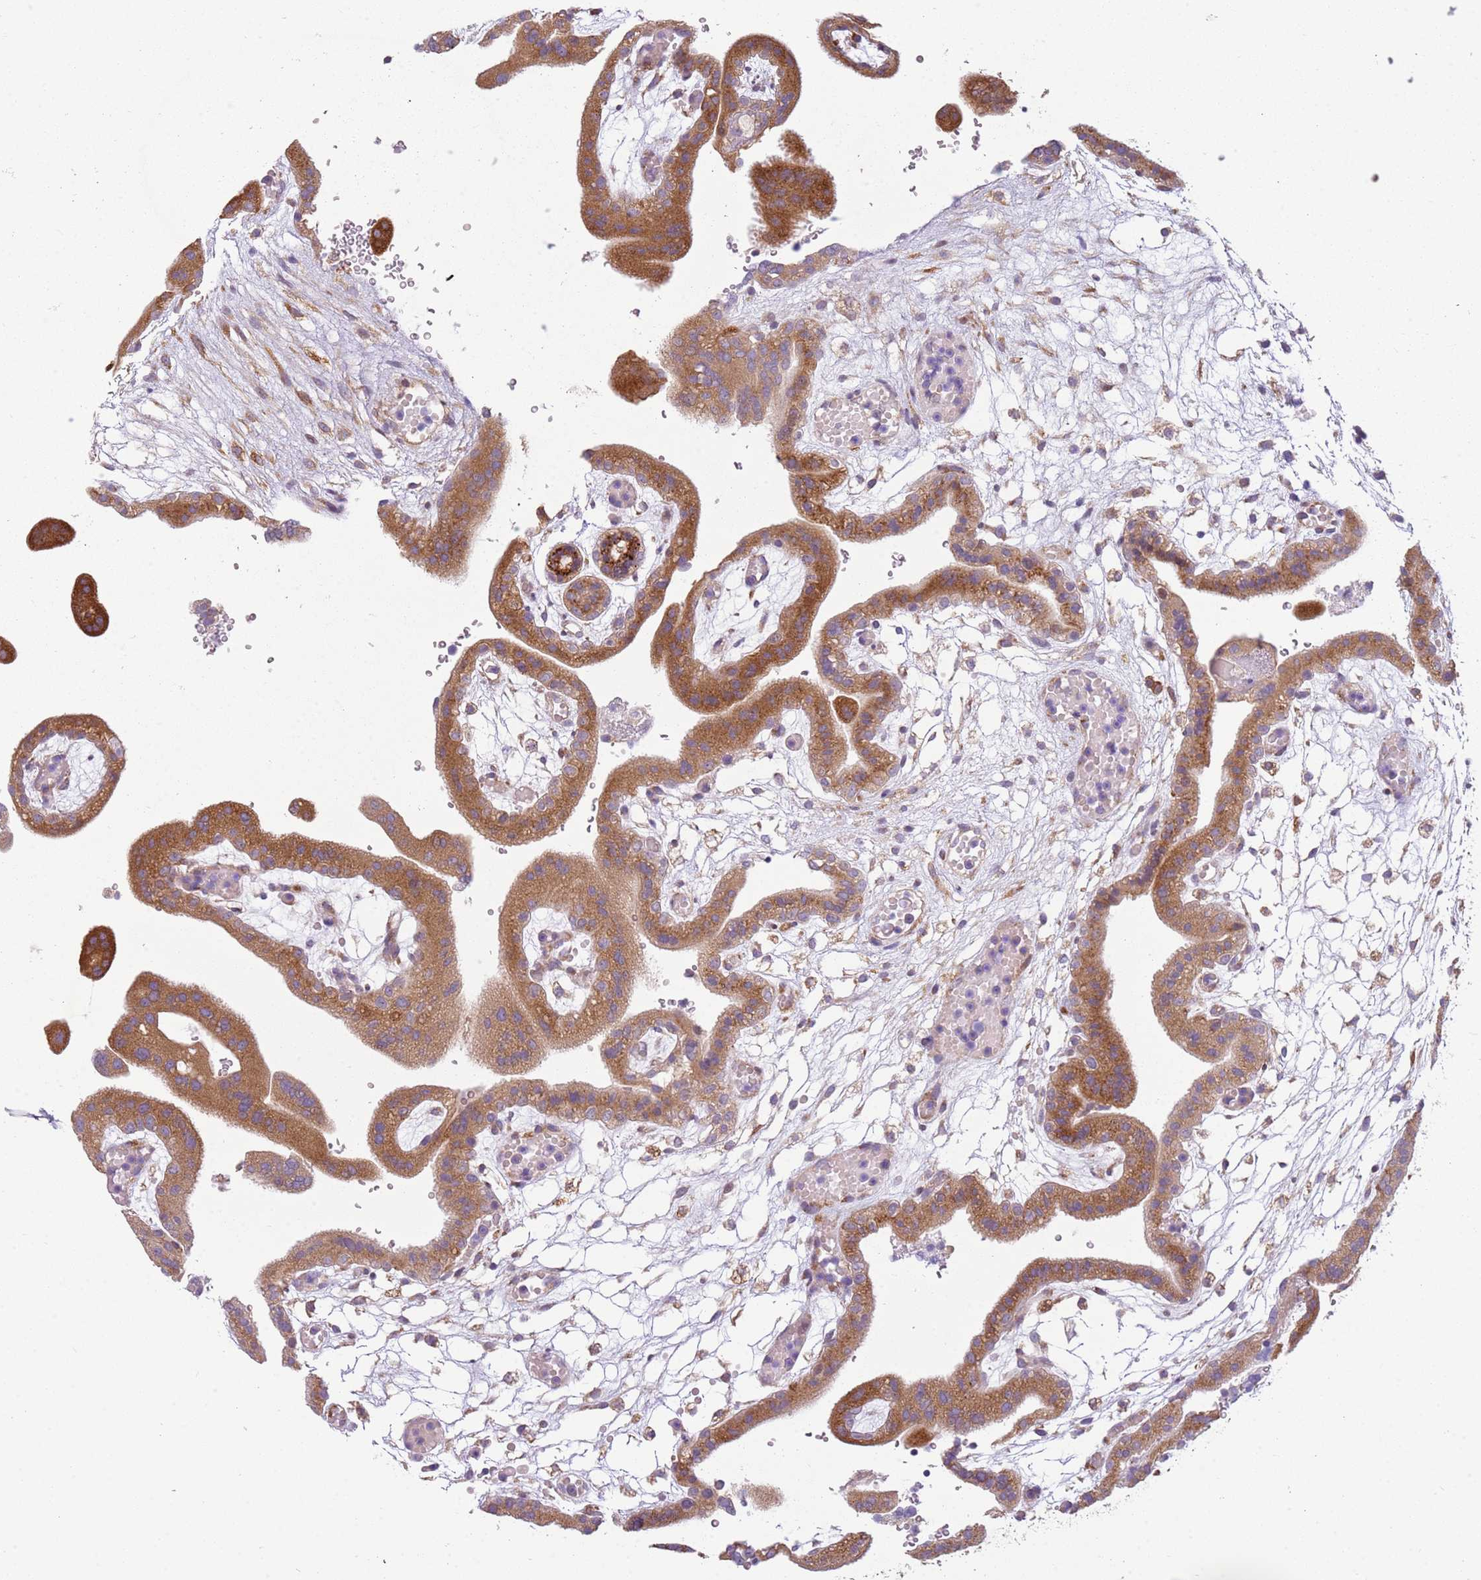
{"staining": {"intensity": "moderate", "quantity": ">75%", "location": "cytoplasmic/membranous"}, "tissue": "placenta", "cell_type": "Trophoblastic cells", "image_type": "normal", "snomed": [{"axis": "morphology", "description": "Normal tissue, NOS"}, {"axis": "topography", "description": "Placenta"}], "caption": "Moderate cytoplasmic/membranous positivity is appreciated in approximately >75% of trophoblastic cells in normal placenta.", "gene": "PVRIG", "patient": {"sex": "female", "age": 18}}